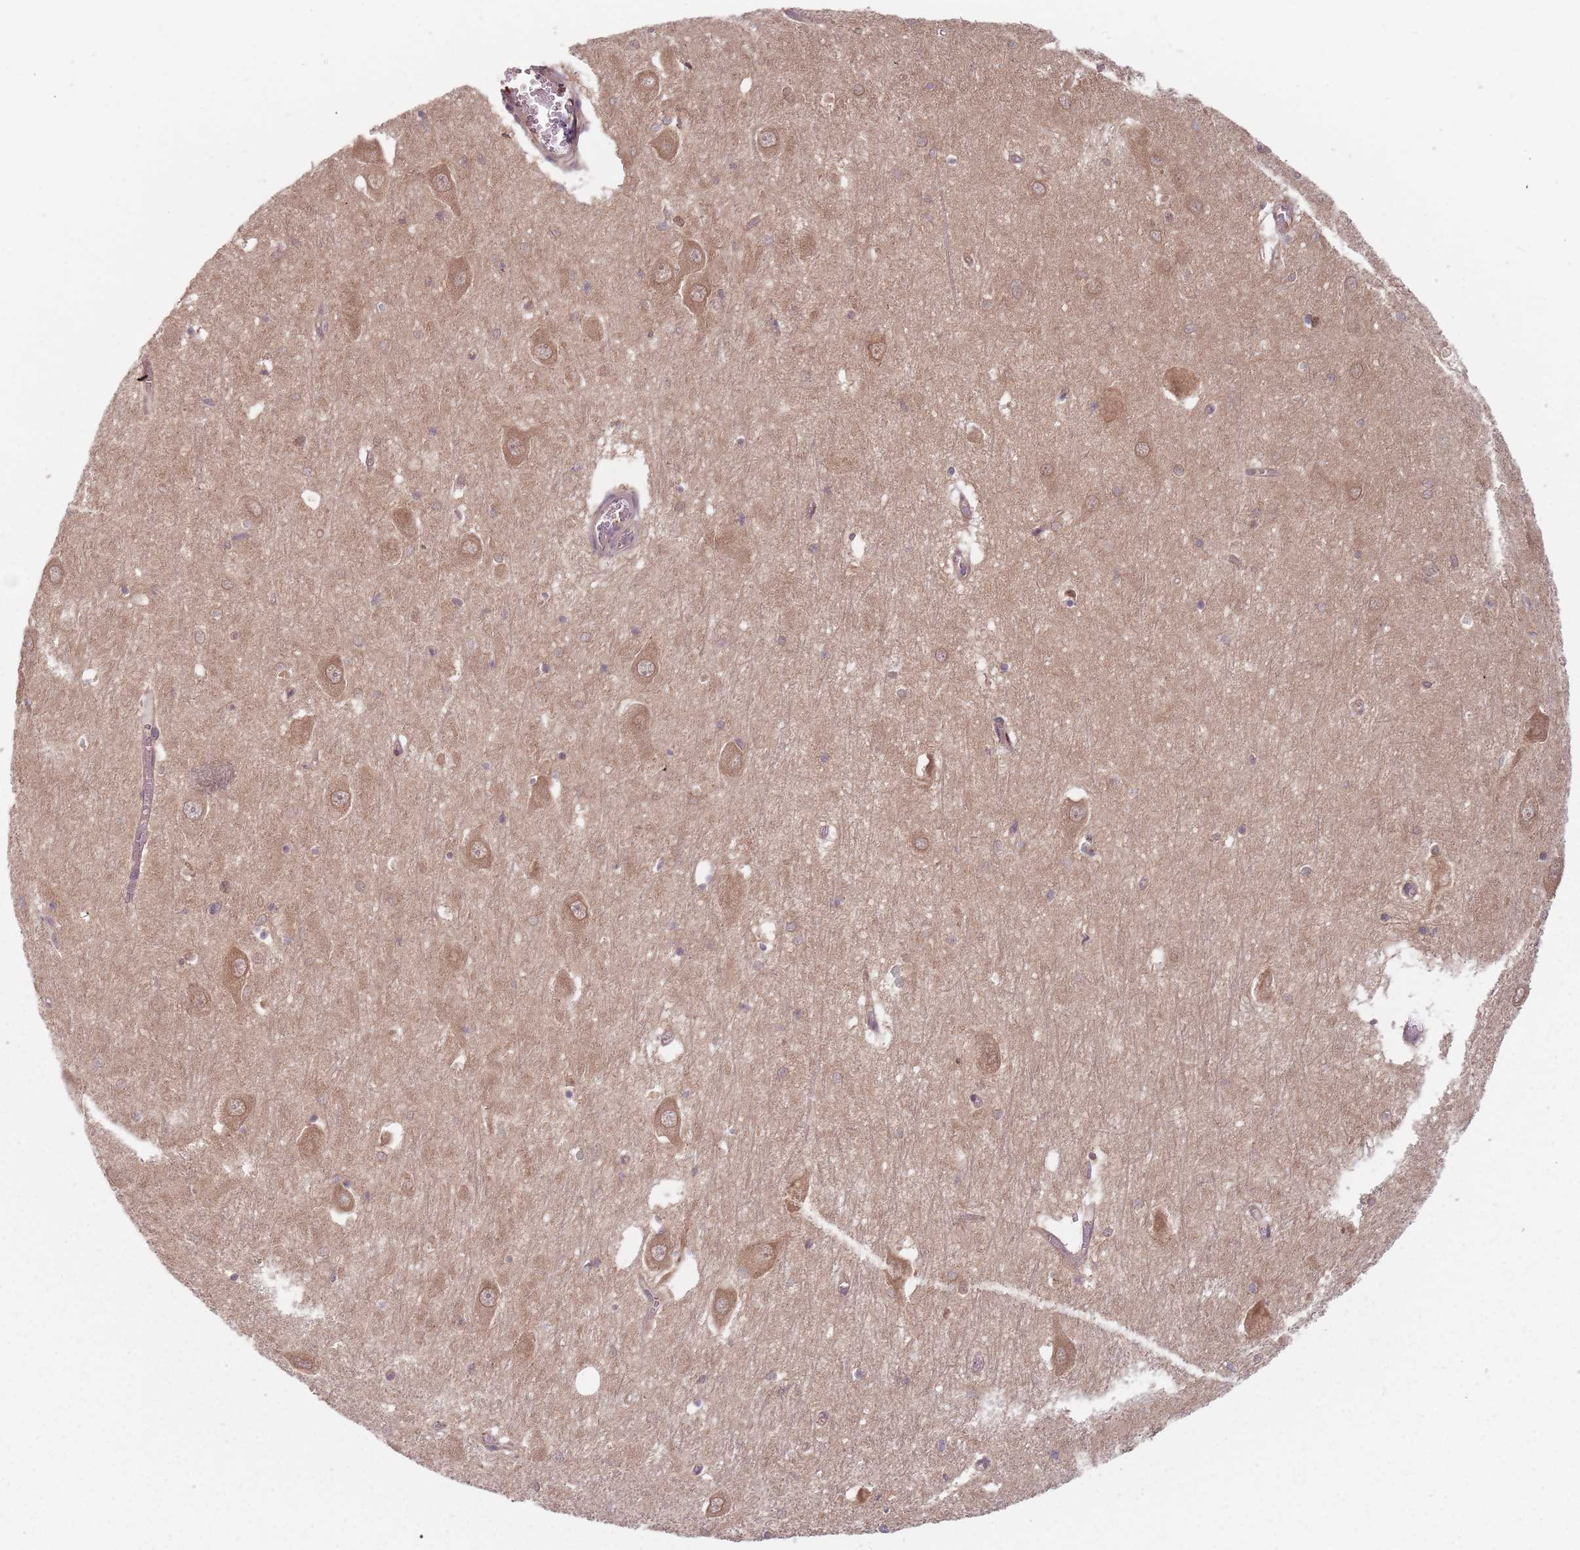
{"staining": {"intensity": "moderate", "quantity": "<25%", "location": "cytoplasmic/membranous,nuclear"}, "tissue": "hippocampus", "cell_type": "Glial cells", "image_type": "normal", "snomed": [{"axis": "morphology", "description": "Normal tissue, NOS"}, {"axis": "topography", "description": "Hippocampus"}], "caption": "Immunohistochemical staining of benign hippocampus displays moderate cytoplasmic/membranous,nuclear protein expression in about <25% of glial cells. The staining was performed using DAB, with brown indicating positive protein expression. Nuclei are stained blue with hematoxylin.", "gene": "NAXE", "patient": {"sex": "male", "age": 70}}